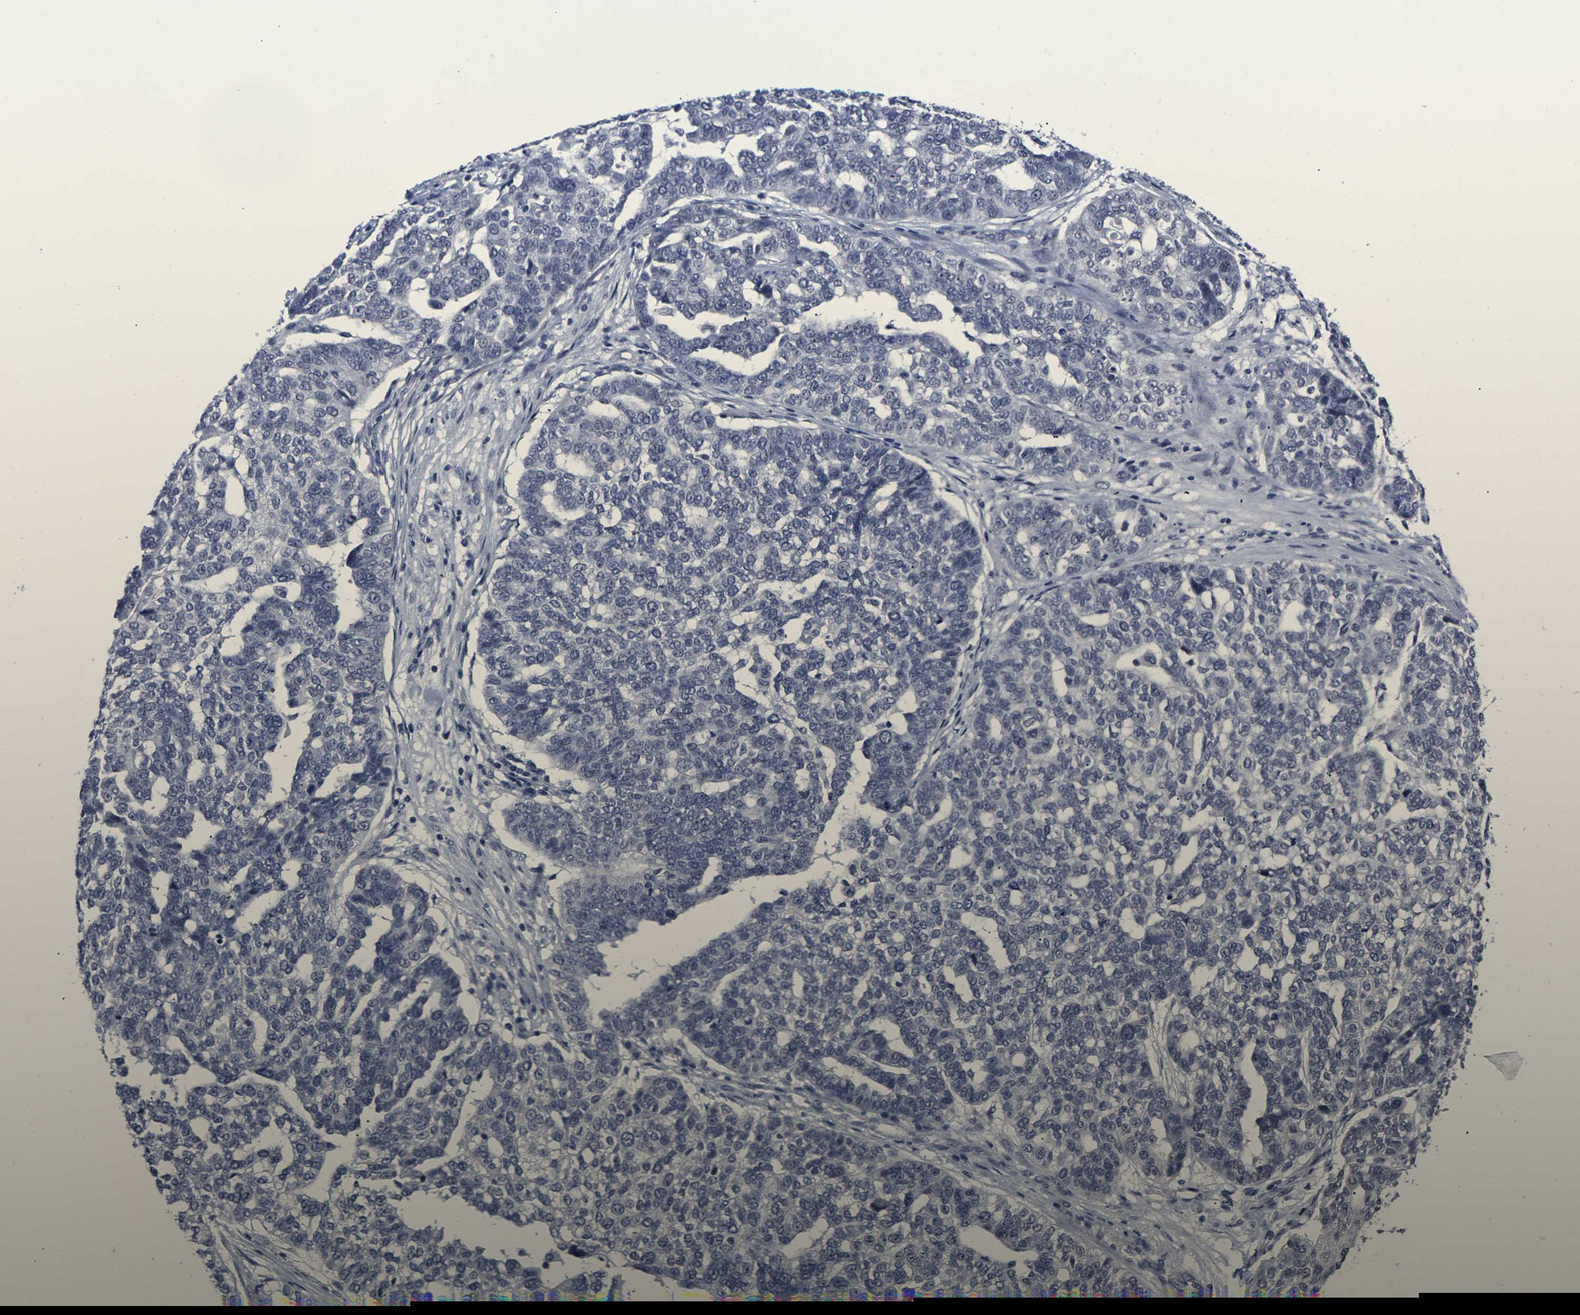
{"staining": {"intensity": "negative", "quantity": "none", "location": "none"}, "tissue": "ovarian cancer", "cell_type": "Tumor cells", "image_type": "cancer", "snomed": [{"axis": "morphology", "description": "Cystadenocarcinoma, serous, NOS"}, {"axis": "topography", "description": "Ovary"}], "caption": "Tumor cells show no significant protein staining in serous cystadenocarcinoma (ovarian).", "gene": "MSANTD4", "patient": {"sex": "female", "age": 59}}